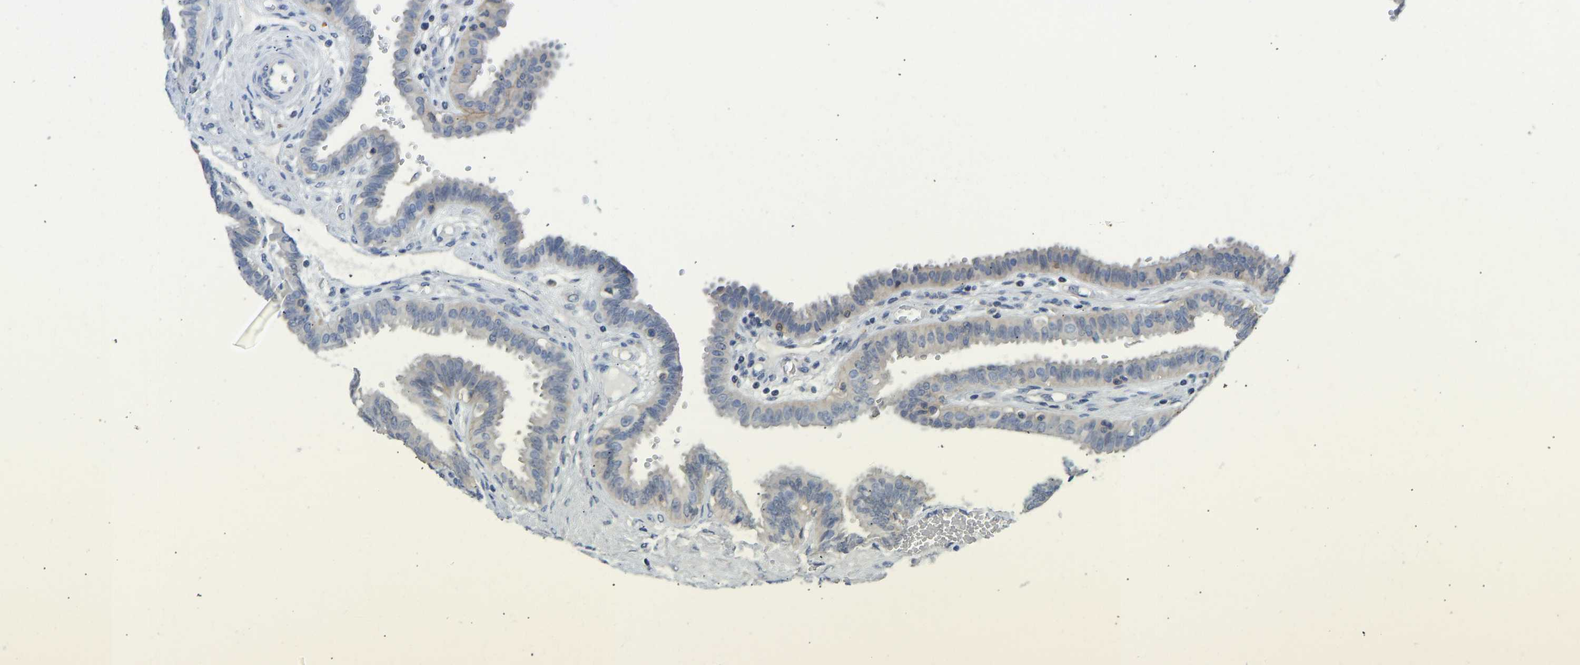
{"staining": {"intensity": "moderate", "quantity": "<25%", "location": "cytoplasmic/membranous"}, "tissue": "fallopian tube", "cell_type": "Glandular cells", "image_type": "normal", "snomed": [{"axis": "morphology", "description": "Normal tissue, NOS"}, {"axis": "topography", "description": "Fallopian tube"}, {"axis": "topography", "description": "Placenta"}], "caption": "Immunohistochemistry (IHC) of normal human fallopian tube exhibits low levels of moderate cytoplasmic/membranous positivity in approximately <25% of glandular cells.", "gene": "NDRG3", "patient": {"sex": "female", "age": 32}}